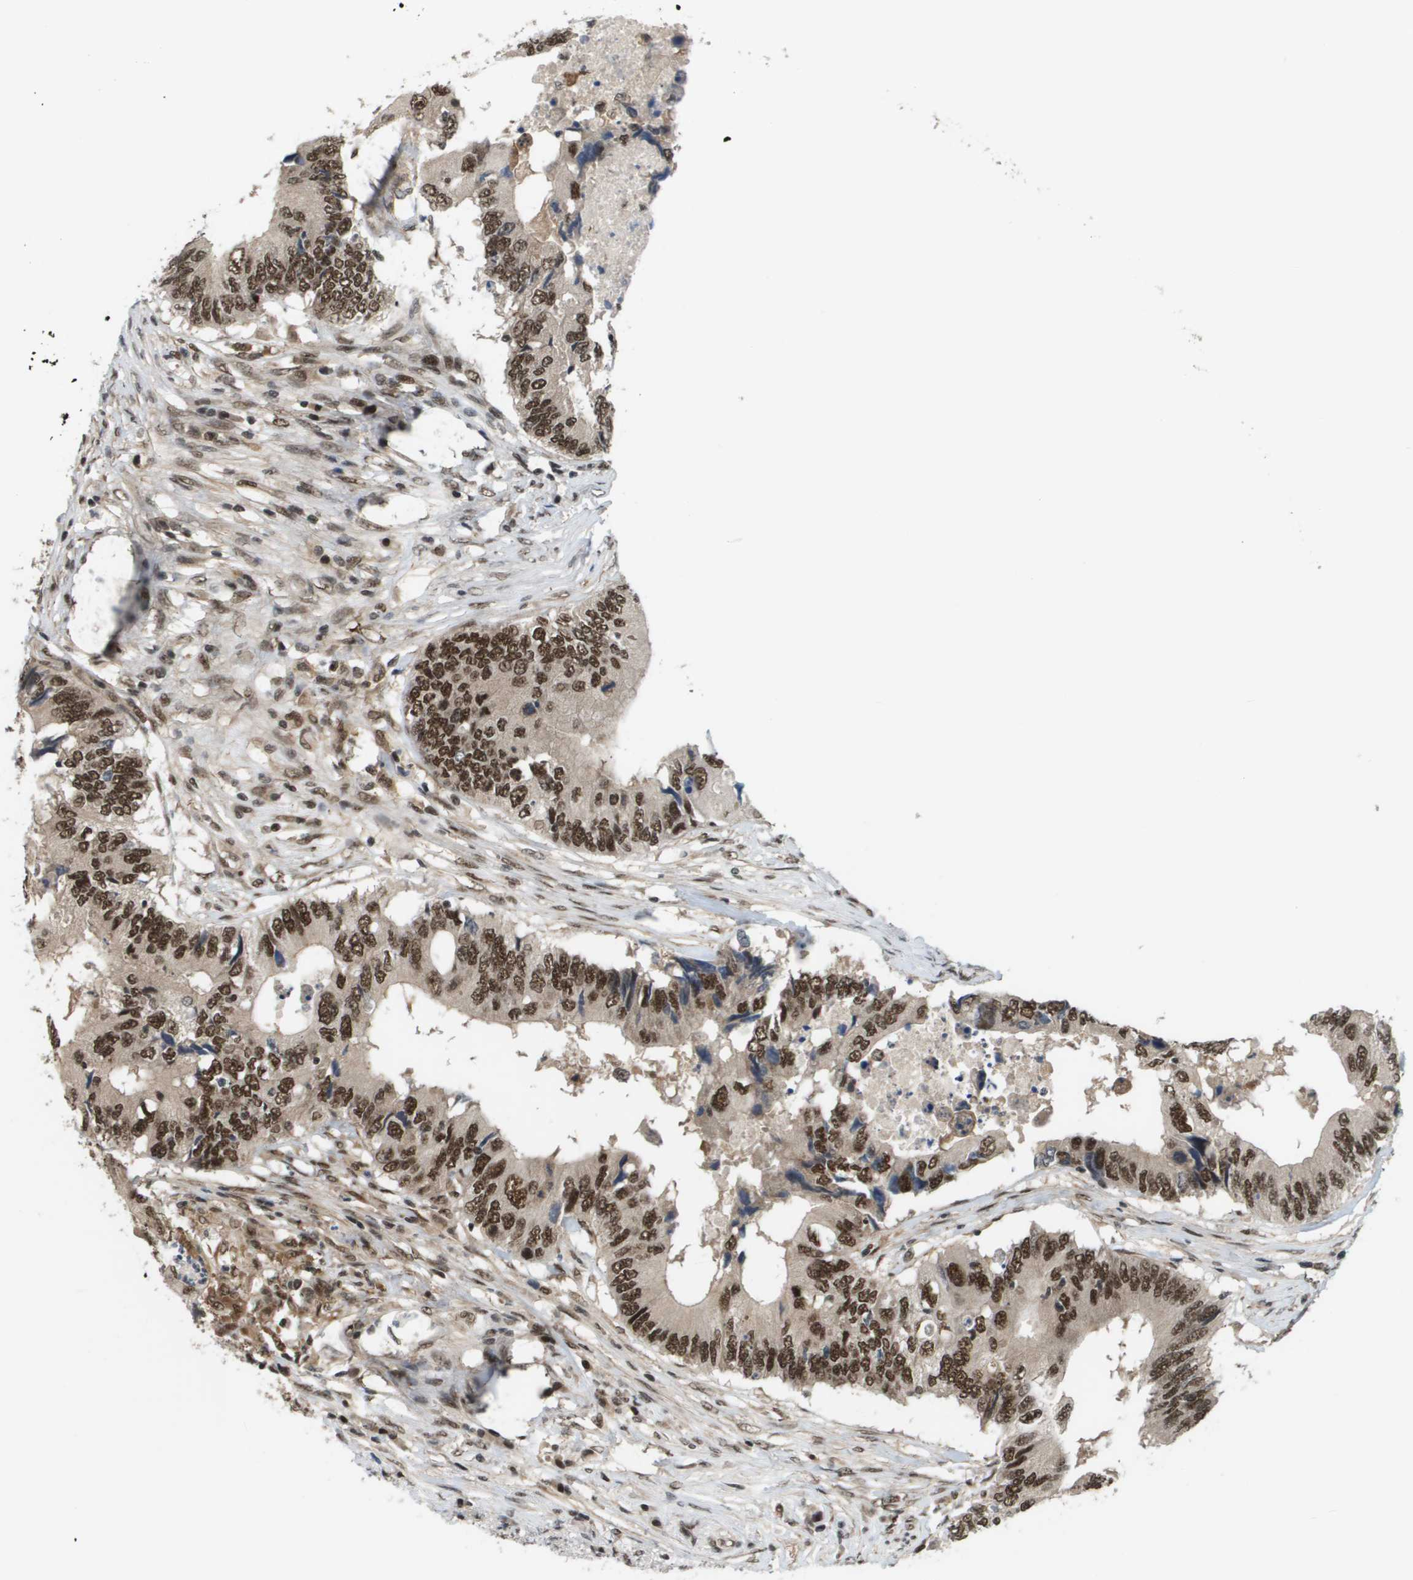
{"staining": {"intensity": "moderate", "quantity": ">75%", "location": "cytoplasmic/membranous,nuclear"}, "tissue": "colorectal cancer", "cell_type": "Tumor cells", "image_type": "cancer", "snomed": [{"axis": "morphology", "description": "Adenocarcinoma, NOS"}, {"axis": "topography", "description": "Colon"}], "caption": "DAB (3,3'-diaminobenzidine) immunohistochemical staining of human adenocarcinoma (colorectal) displays moderate cytoplasmic/membranous and nuclear protein staining in about >75% of tumor cells.", "gene": "PRCC", "patient": {"sex": "male", "age": 71}}